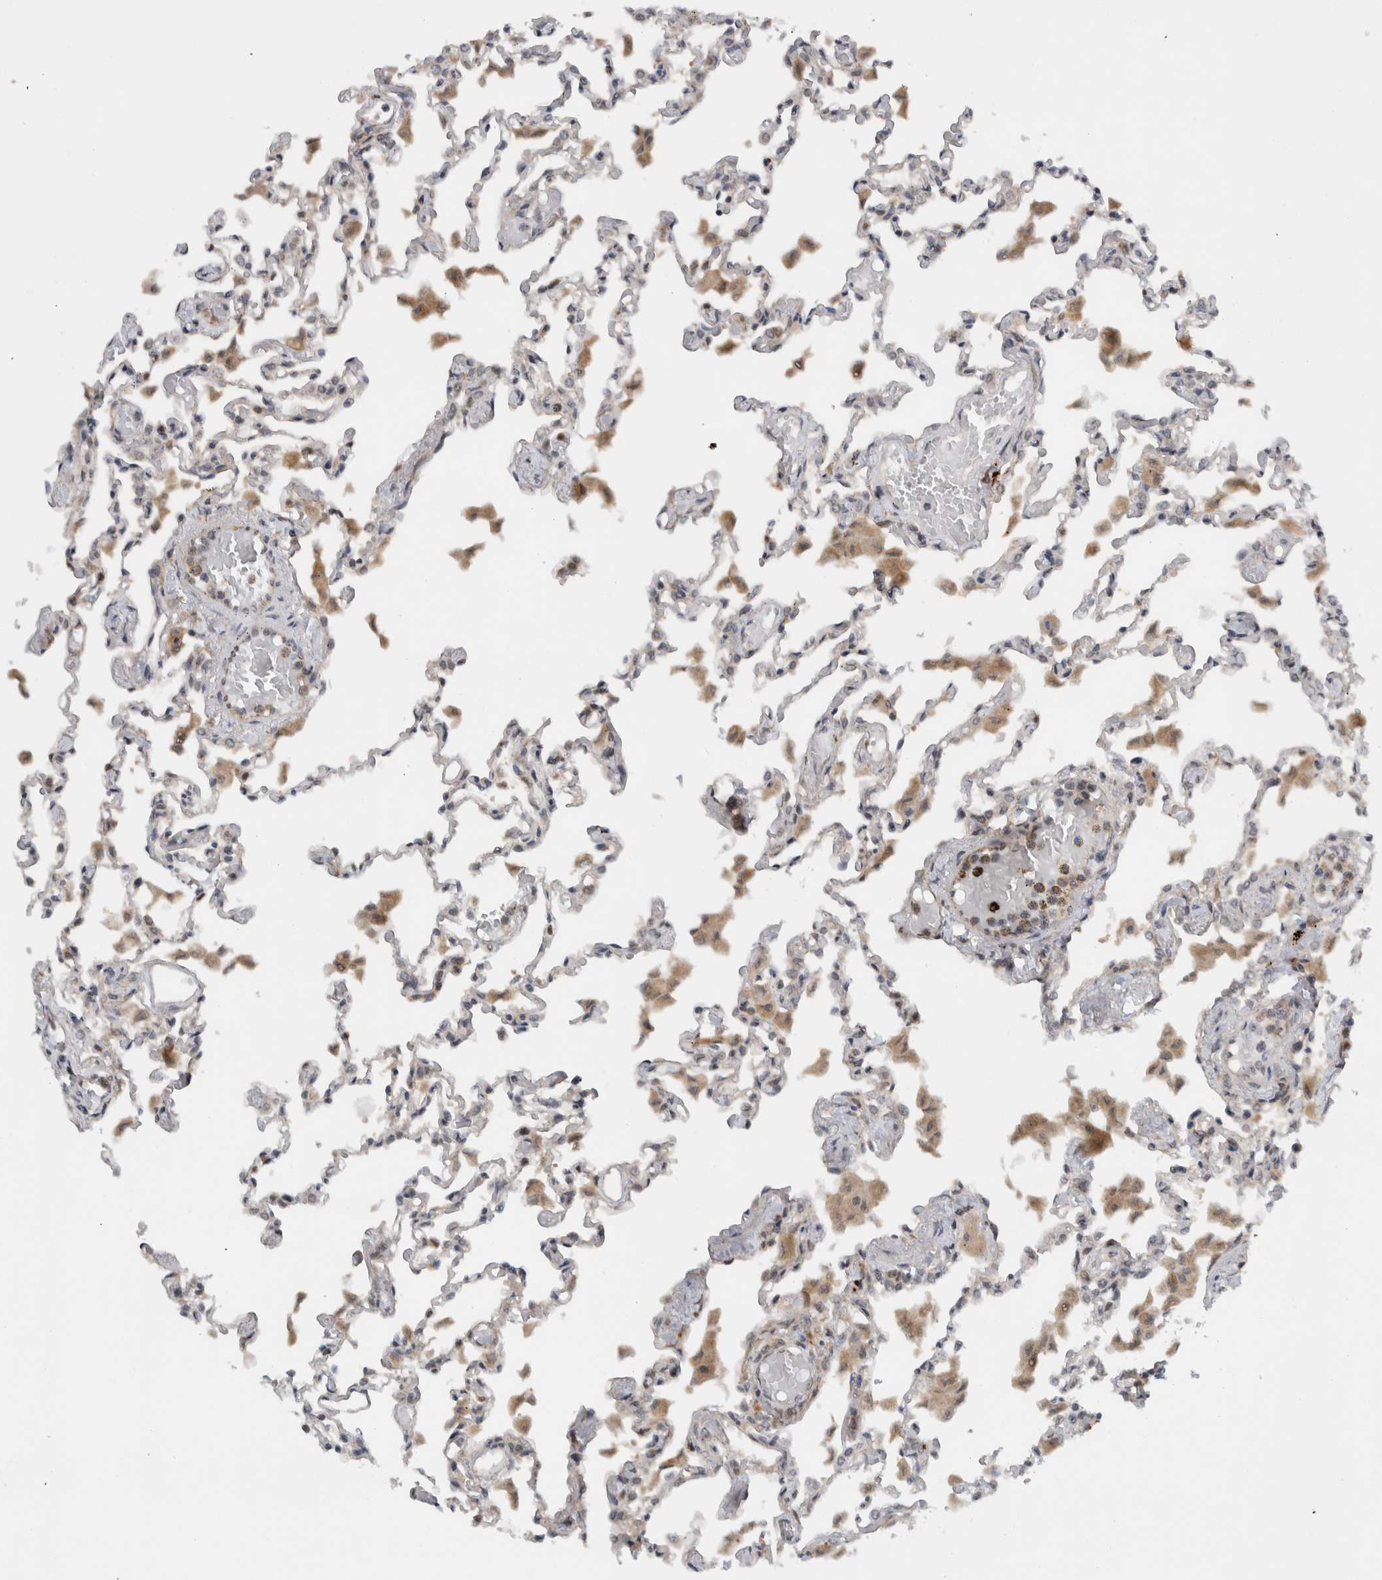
{"staining": {"intensity": "weak", "quantity": "<25%", "location": "cytoplasmic/membranous"}, "tissue": "lung", "cell_type": "Alveolar cells", "image_type": "normal", "snomed": [{"axis": "morphology", "description": "Normal tissue, NOS"}, {"axis": "topography", "description": "Bronchus"}, {"axis": "topography", "description": "Lung"}], "caption": "High magnification brightfield microscopy of unremarkable lung stained with DAB (brown) and counterstained with hematoxylin (blue): alveolar cells show no significant positivity. (DAB (3,3'-diaminobenzidine) immunohistochemistry, high magnification).", "gene": "CCDC43", "patient": {"sex": "female", "age": 49}}